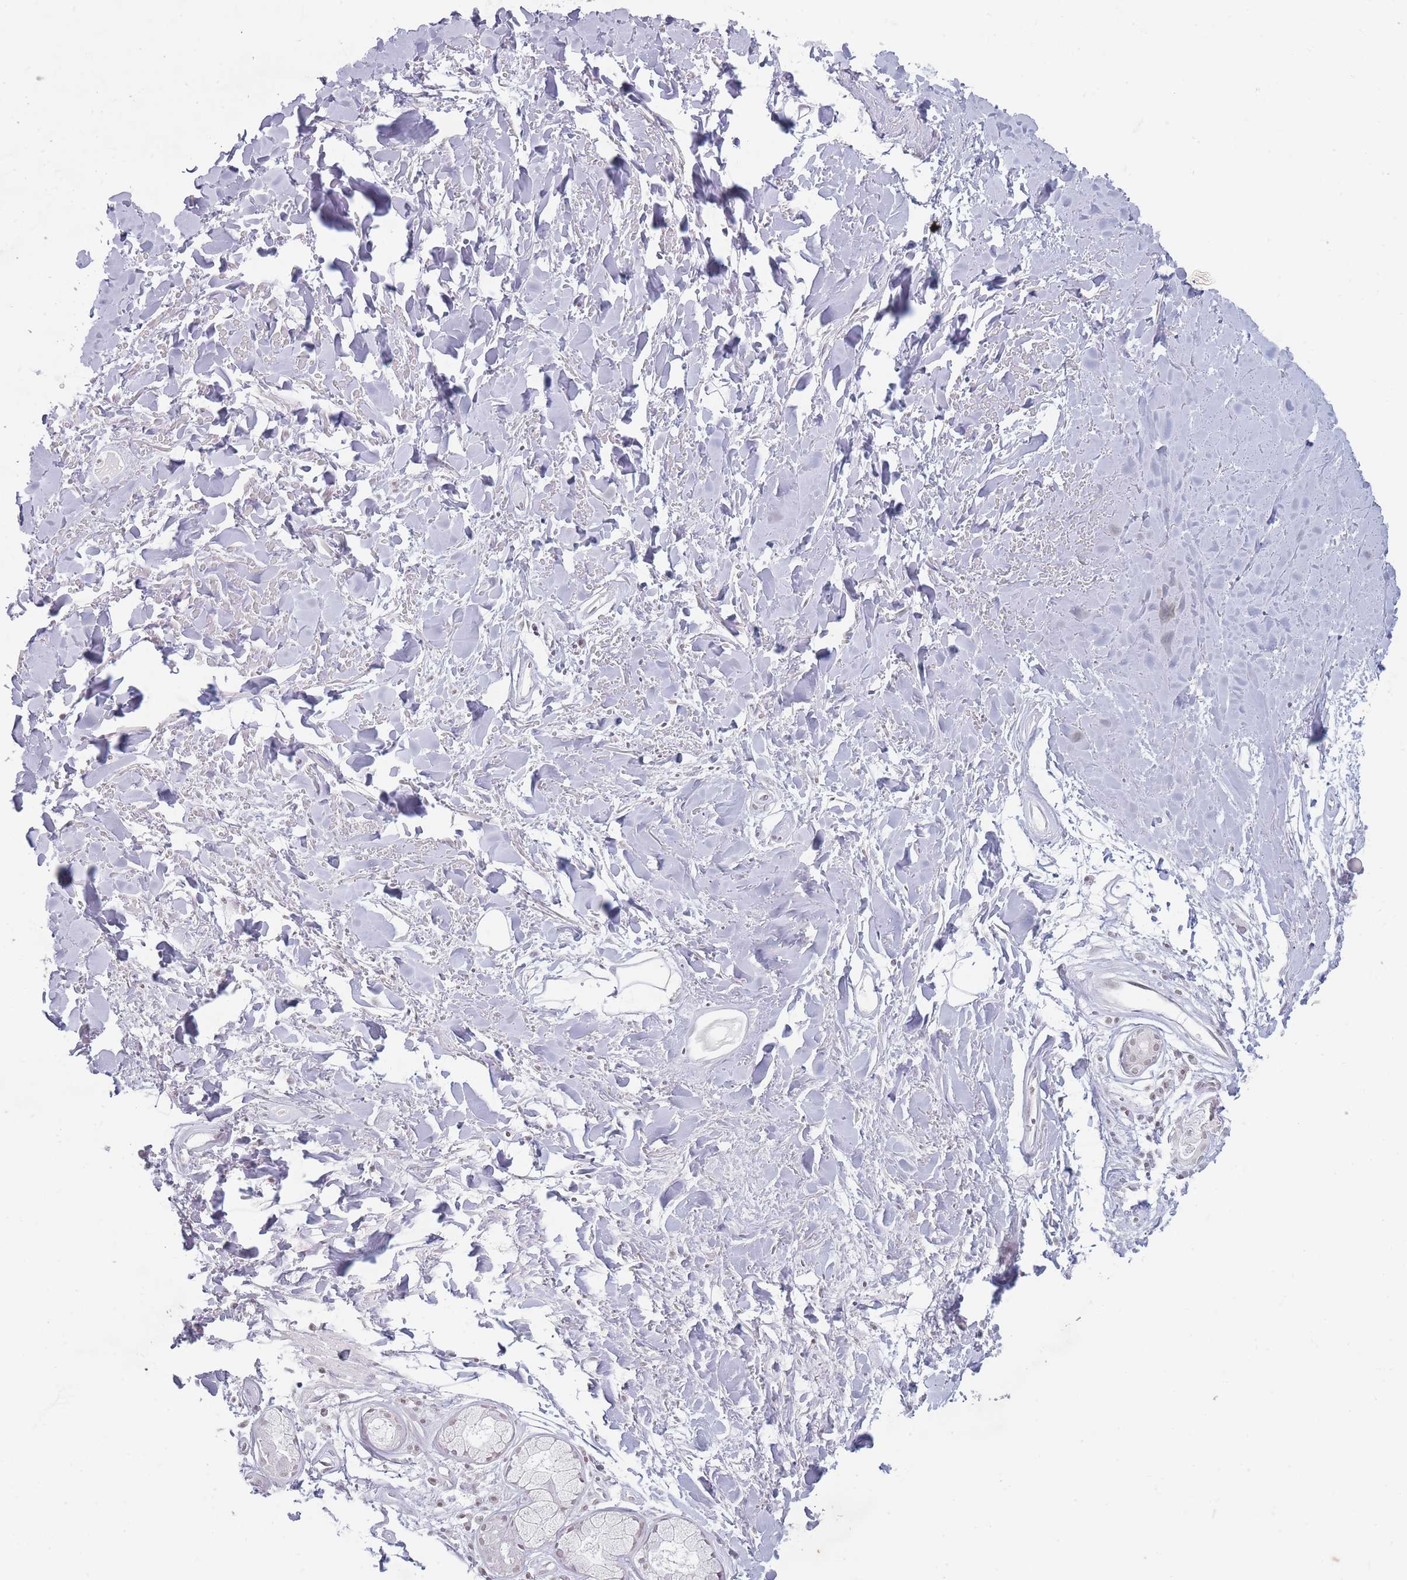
{"staining": {"intensity": "negative", "quantity": "none", "location": "none"}, "tissue": "adipose tissue", "cell_type": "Adipocytes", "image_type": "normal", "snomed": [{"axis": "morphology", "description": "Normal tissue, NOS"}, {"axis": "topography", "description": "Cartilage tissue"}], "caption": "Adipose tissue was stained to show a protein in brown. There is no significant staining in adipocytes. The staining is performed using DAB brown chromogen with nuclei counter-stained in using hematoxylin.", "gene": "ARID3B", "patient": {"sex": "male", "age": 57}}